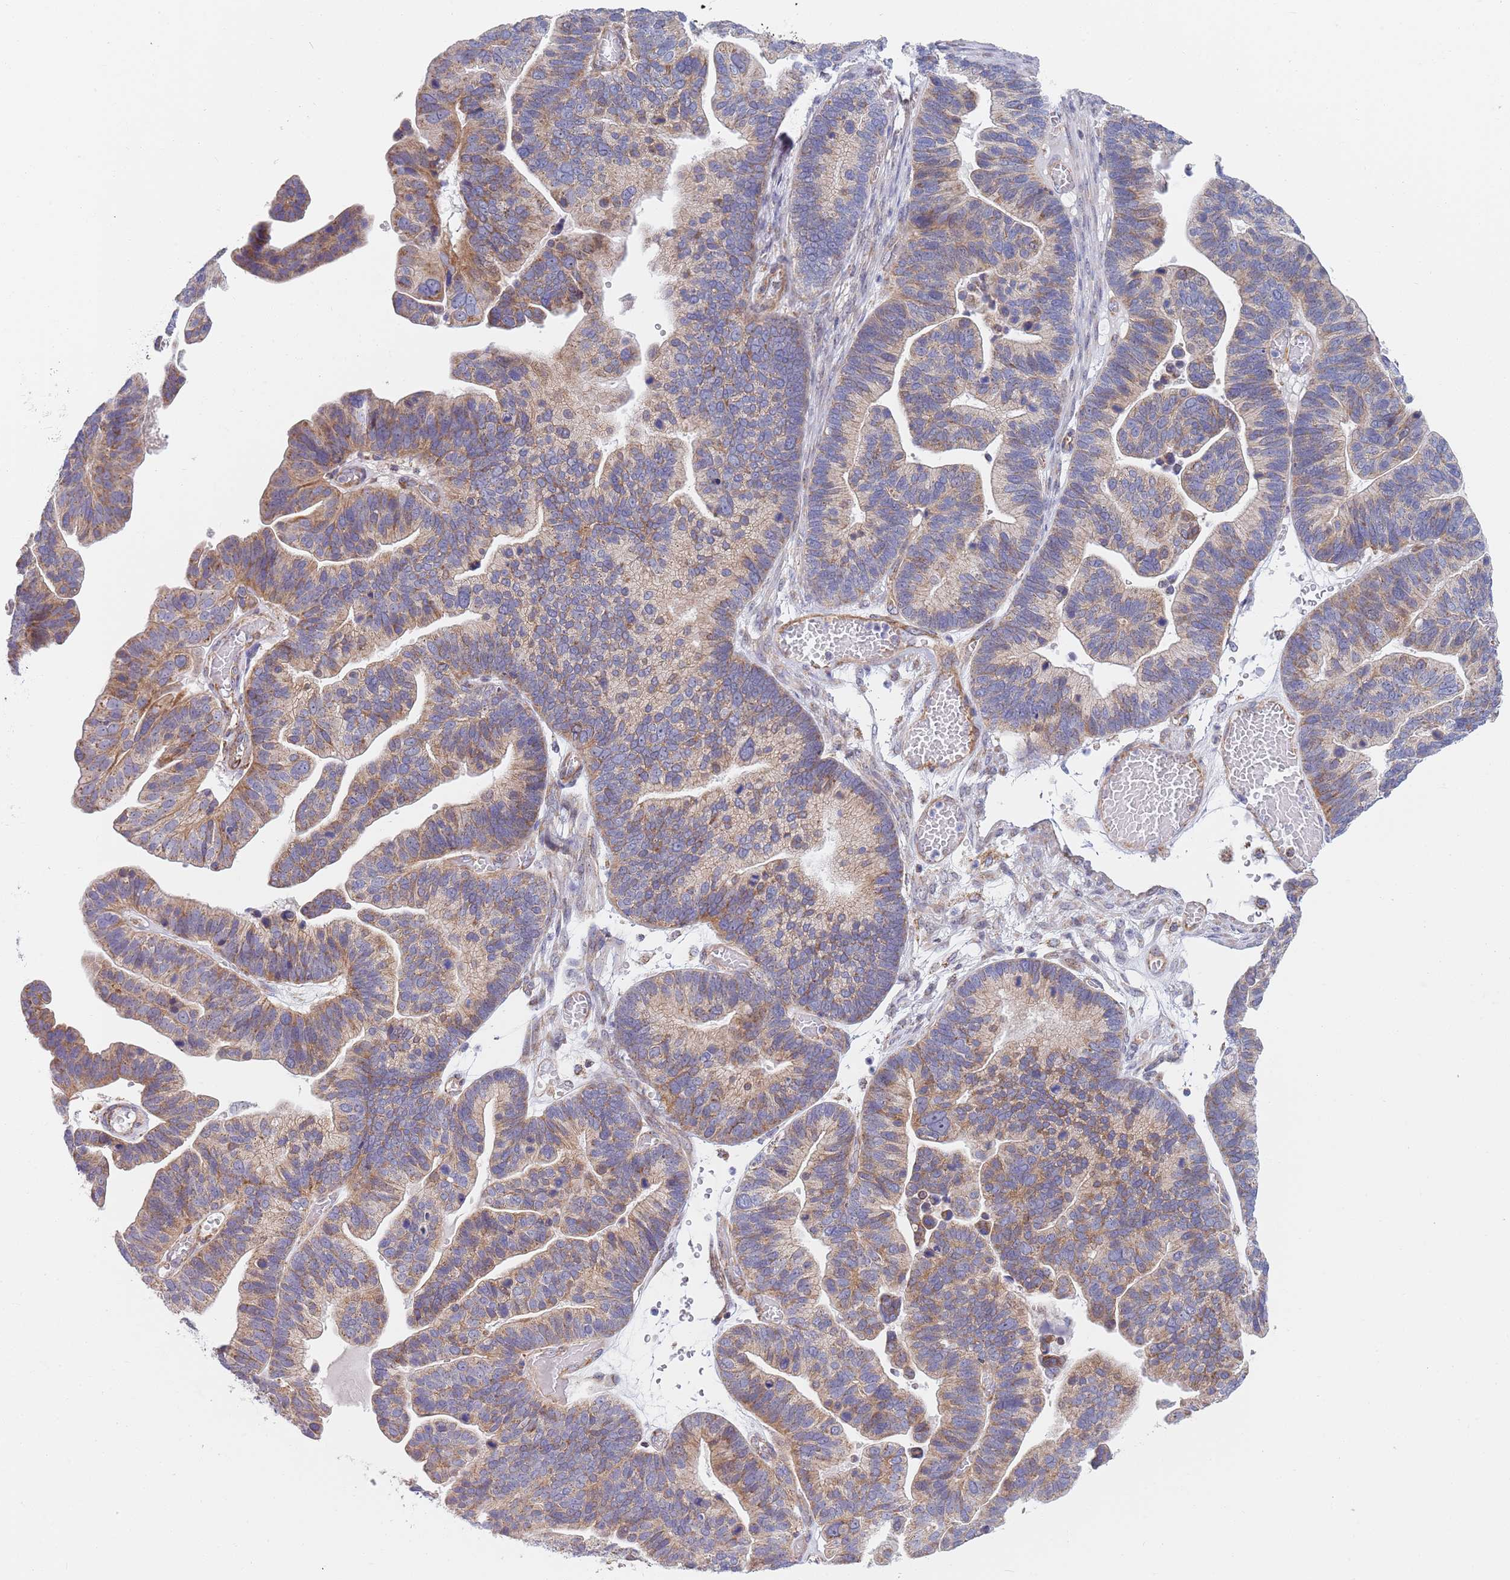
{"staining": {"intensity": "moderate", "quantity": ">75%", "location": "cytoplasmic/membranous"}, "tissue": "ovarian cancer", "cell_type": "Tumor cells", "image_type": "cancer", "snomed": [{"axis": "morphology", "description": "Cystadenocarcinoma, serous, NOS"}, {"axis": "topography", "description": "Ovary"}], "caption": "Immunohistochemistry (IHC) of ovarian cancer exhibits medium levels of moderate cytoplasmic/membranous expression in about >75% of tumor cells. (Brightfield microscopy of DAB IHC at high magnification).", "gene": "PWWP3A", "patient": {"sex": "female", "age": 56}}